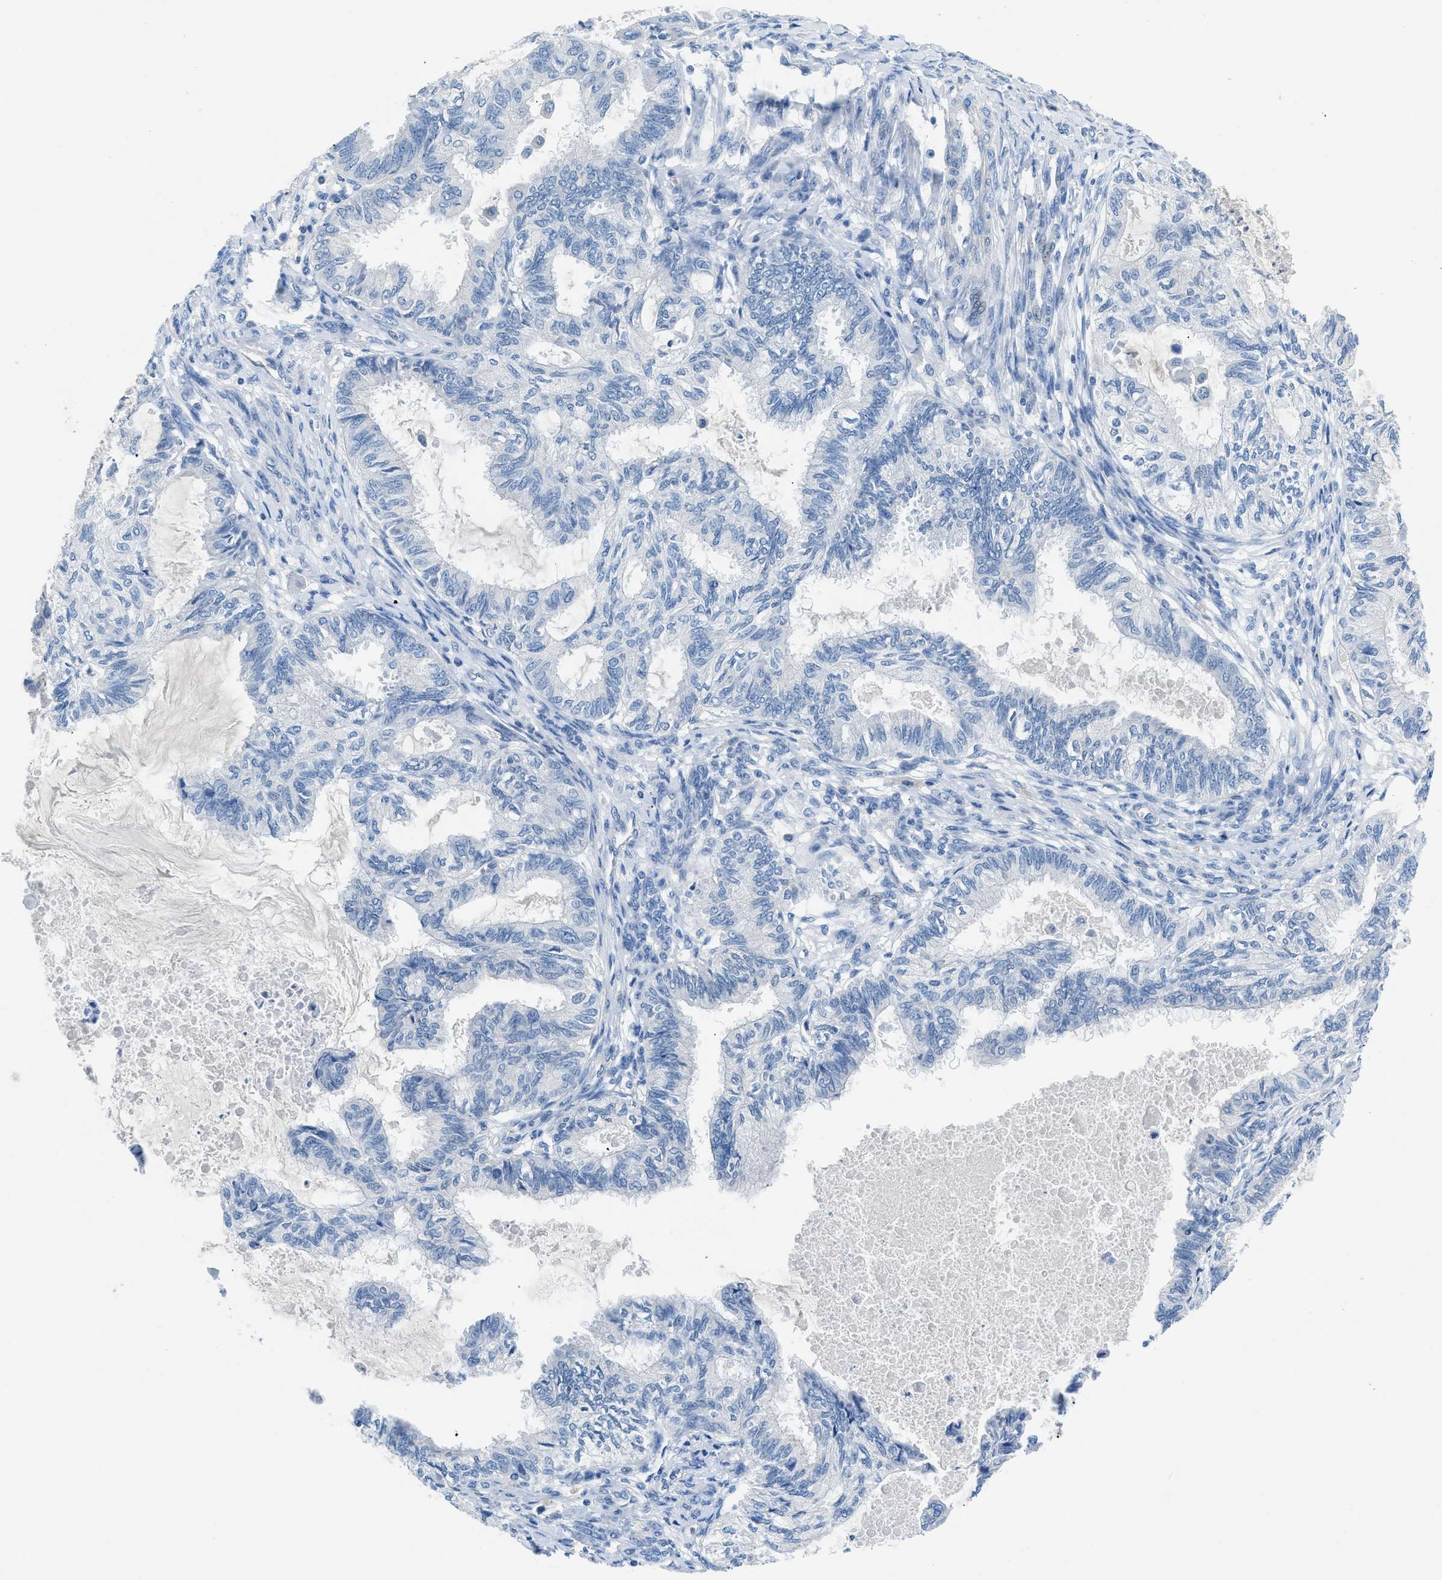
{"staining": {"intensity": "negative", "quantity": "none", "location": "none"}, "tissue": "cervical cancer", "cell_type": "Tumor cells", "image_type": "cancer", "snomed": [{"axis": "morphology", "description": "Normal tissue, NOS"}, {"axis": "morphology", "description": "Adenocarcinoma, NOS"}, {"axis": "topography", "description": "Cervix"}, {"axis": "topography", "description": "Endometrium"}], "caption": "DAB immunohistochemical staining of cervical cancer (adenocarcinoma) exhibits no significant positivity in tumor cells.", "gene": "SLC10A6", "patient": {"sex": "female", "age": 86}}